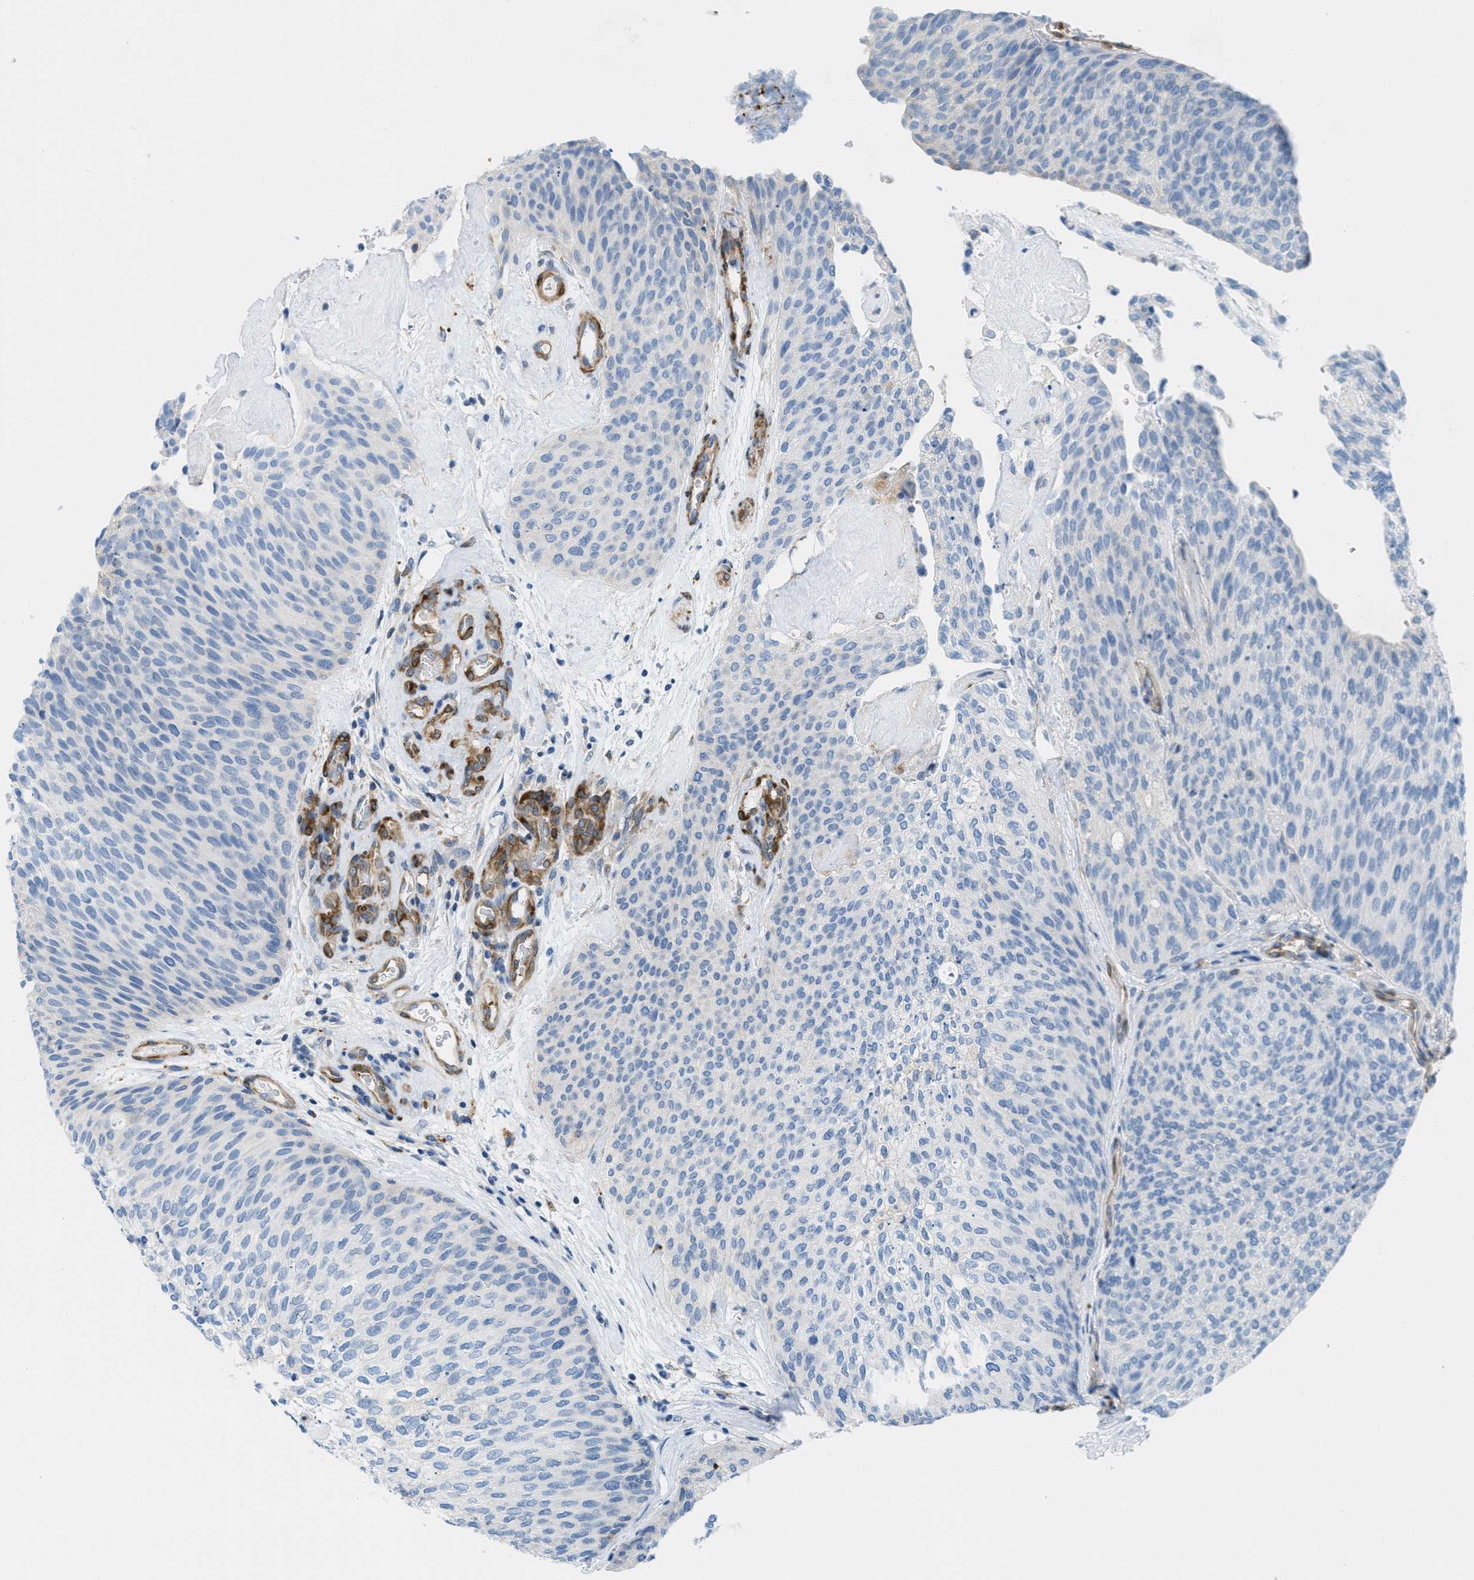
{"staining": {"intensity": "negative", "quantity": "none", "location": "none"}, "tissue": "urothelial cancer", "cell_type": "Tumor cells", "image_type": "cancer", "snomed": [{"axis": "morphology", "description": "Urothelial carcinoma, Low grade"}, {"axis": "topography", "description": "Urinary bladder"}], "caption": "Urothelial carcinoma (low-grade) was stained to show a protein in brown. There is no significant expression in tumor cells. Brightfield microscopy of immunohistochemistry (IHC) stained with DAB (3,3'-diaminobenzidine) (brown) and hematoxylin (blue), captured at high magnification.", "gene": "MAPRE2", "patient": {"sex": "female", "age": 79}}